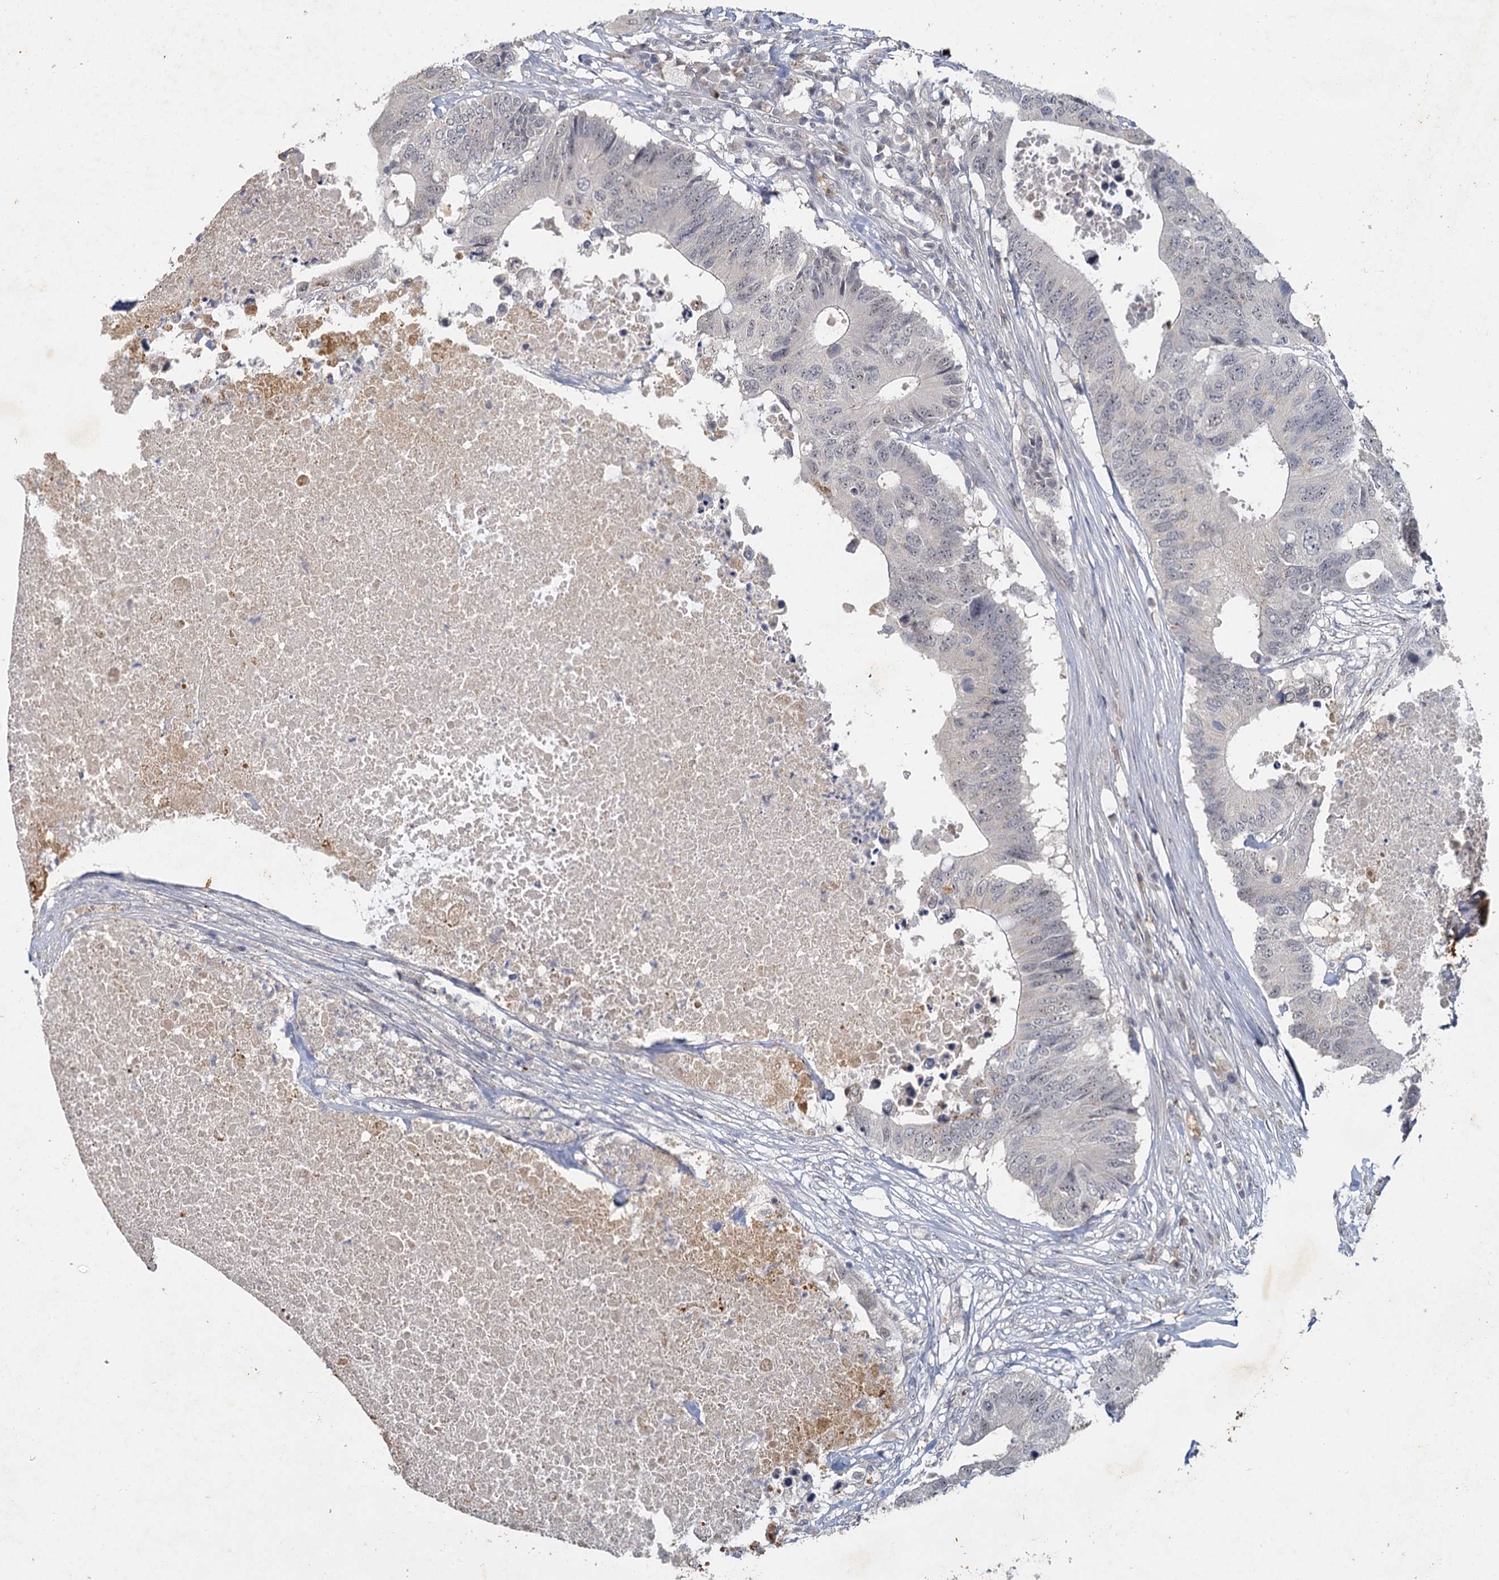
{"staining": {"intensity": "negative", "quantity": "none", "location": "none"}, "tissue": "colorectal cancer", "cell_type": "Tumor cells", "image_type": "cancer", "snomed": [{"axis": "morphology", "description": "Adenocarcinoma, NOS"}, {"axis": "topography", "description": "Colon"}], "caption": "This is an immunohistochemistry image of adenocarcinoma (colorectal). There is no positivity in tumor cells.", "gene": "MUCL1", "patient": {"sex": "male", "age": 71}}